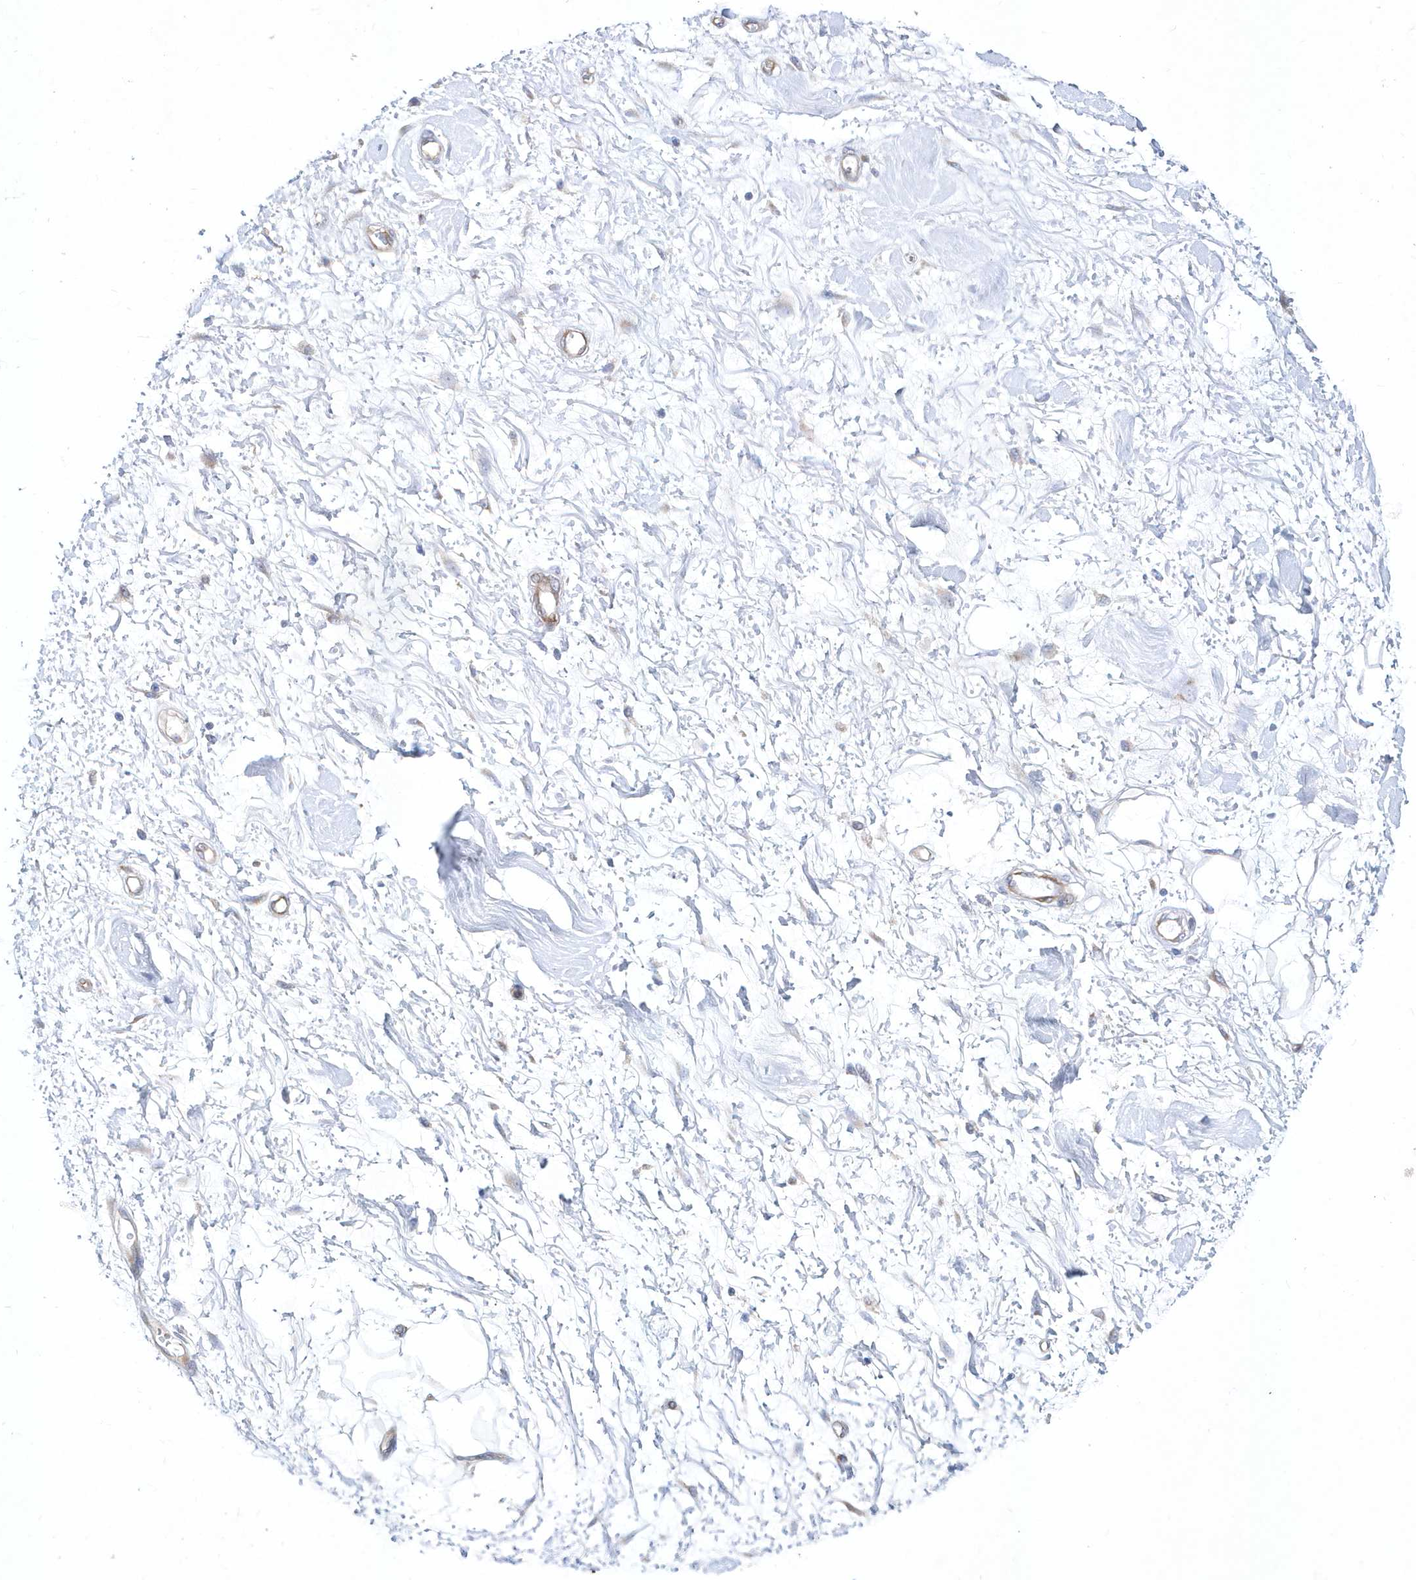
{"staining": {"intensity": "negative", "quantity": "none", "location": "none"}, "tissue": "soft tissue", "cell_type": "Chondrocytes", "image_type": "normal", "snomed": [{"axis": "morphology", "description": "Normal tissue, NOS"}, {"axis": "morphology", "description": "Adenocarcinoma, NOS"}, {"axis": "topography", "description": "Pancreas"}, {"axis": "topography", "description": "Peripheral nerve tissue"}], "caption": "The photomicrograph demonstrates no staining of chondrocytes in unremarkable soft tissue.", "gene": "JKAMP", "patient": {"sex": "male", "age": 59}}